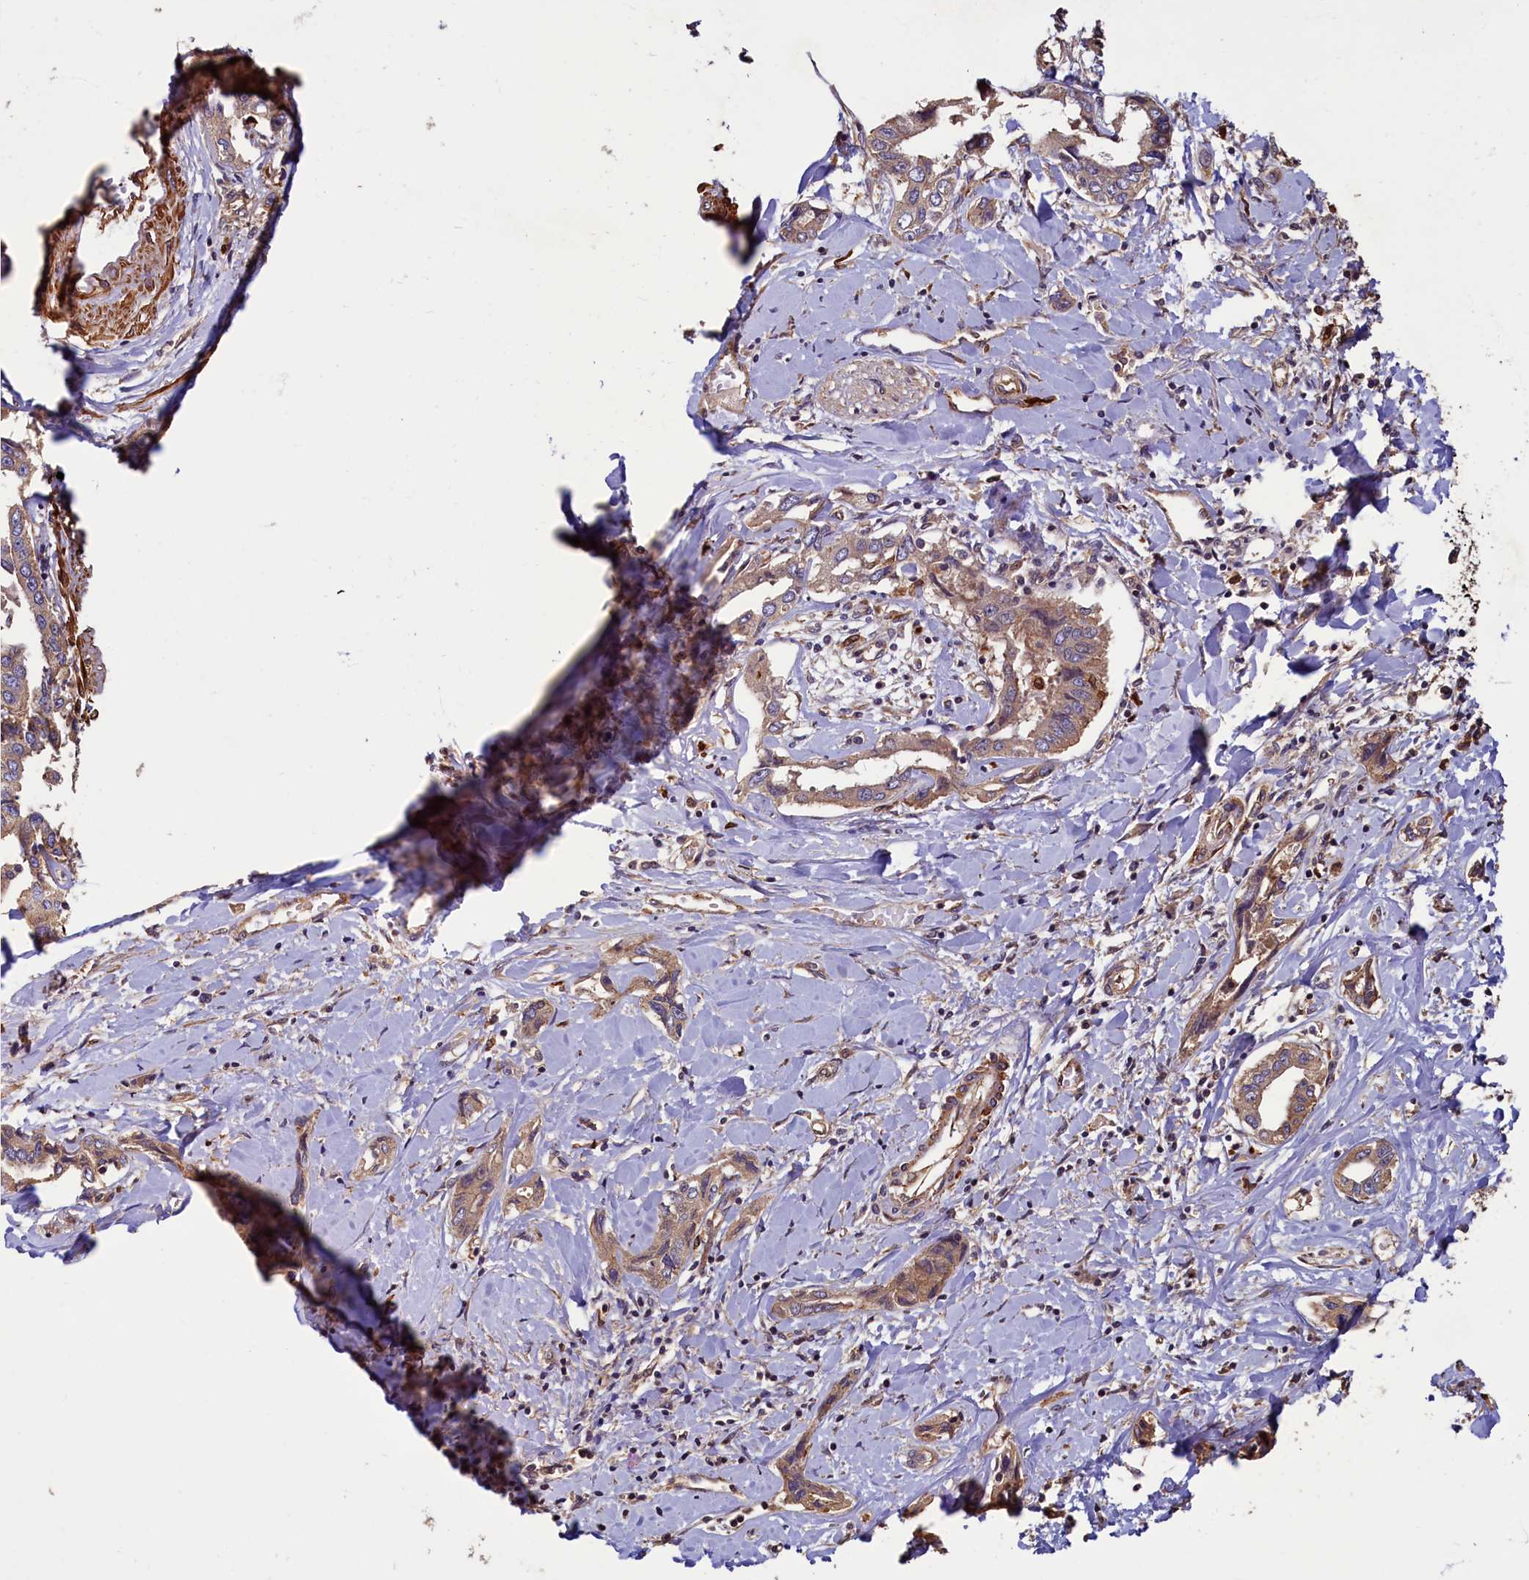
{"staining": {"intensity": "moderate", "quantity": ">75%", "location": "cytoplasmic/membranous"}, "tissue": "liver cancer", "cell_type": "Tumor cells", "image_type": "cancer", "snomed": [{"axis": "morphology", "description": "Cholangiocarcinoma"}, {"axis": "topography", "description": "Liver"}], "caption": "Immunohistochemical staining of human liver cholangiocarcinoma demonstrates medium levels of moderate cytoplasmic/membranous expression in approximately >75% of tumor cells.", "gene": "CCDC102B", "patient": {"sex": "male", "age": 59}}